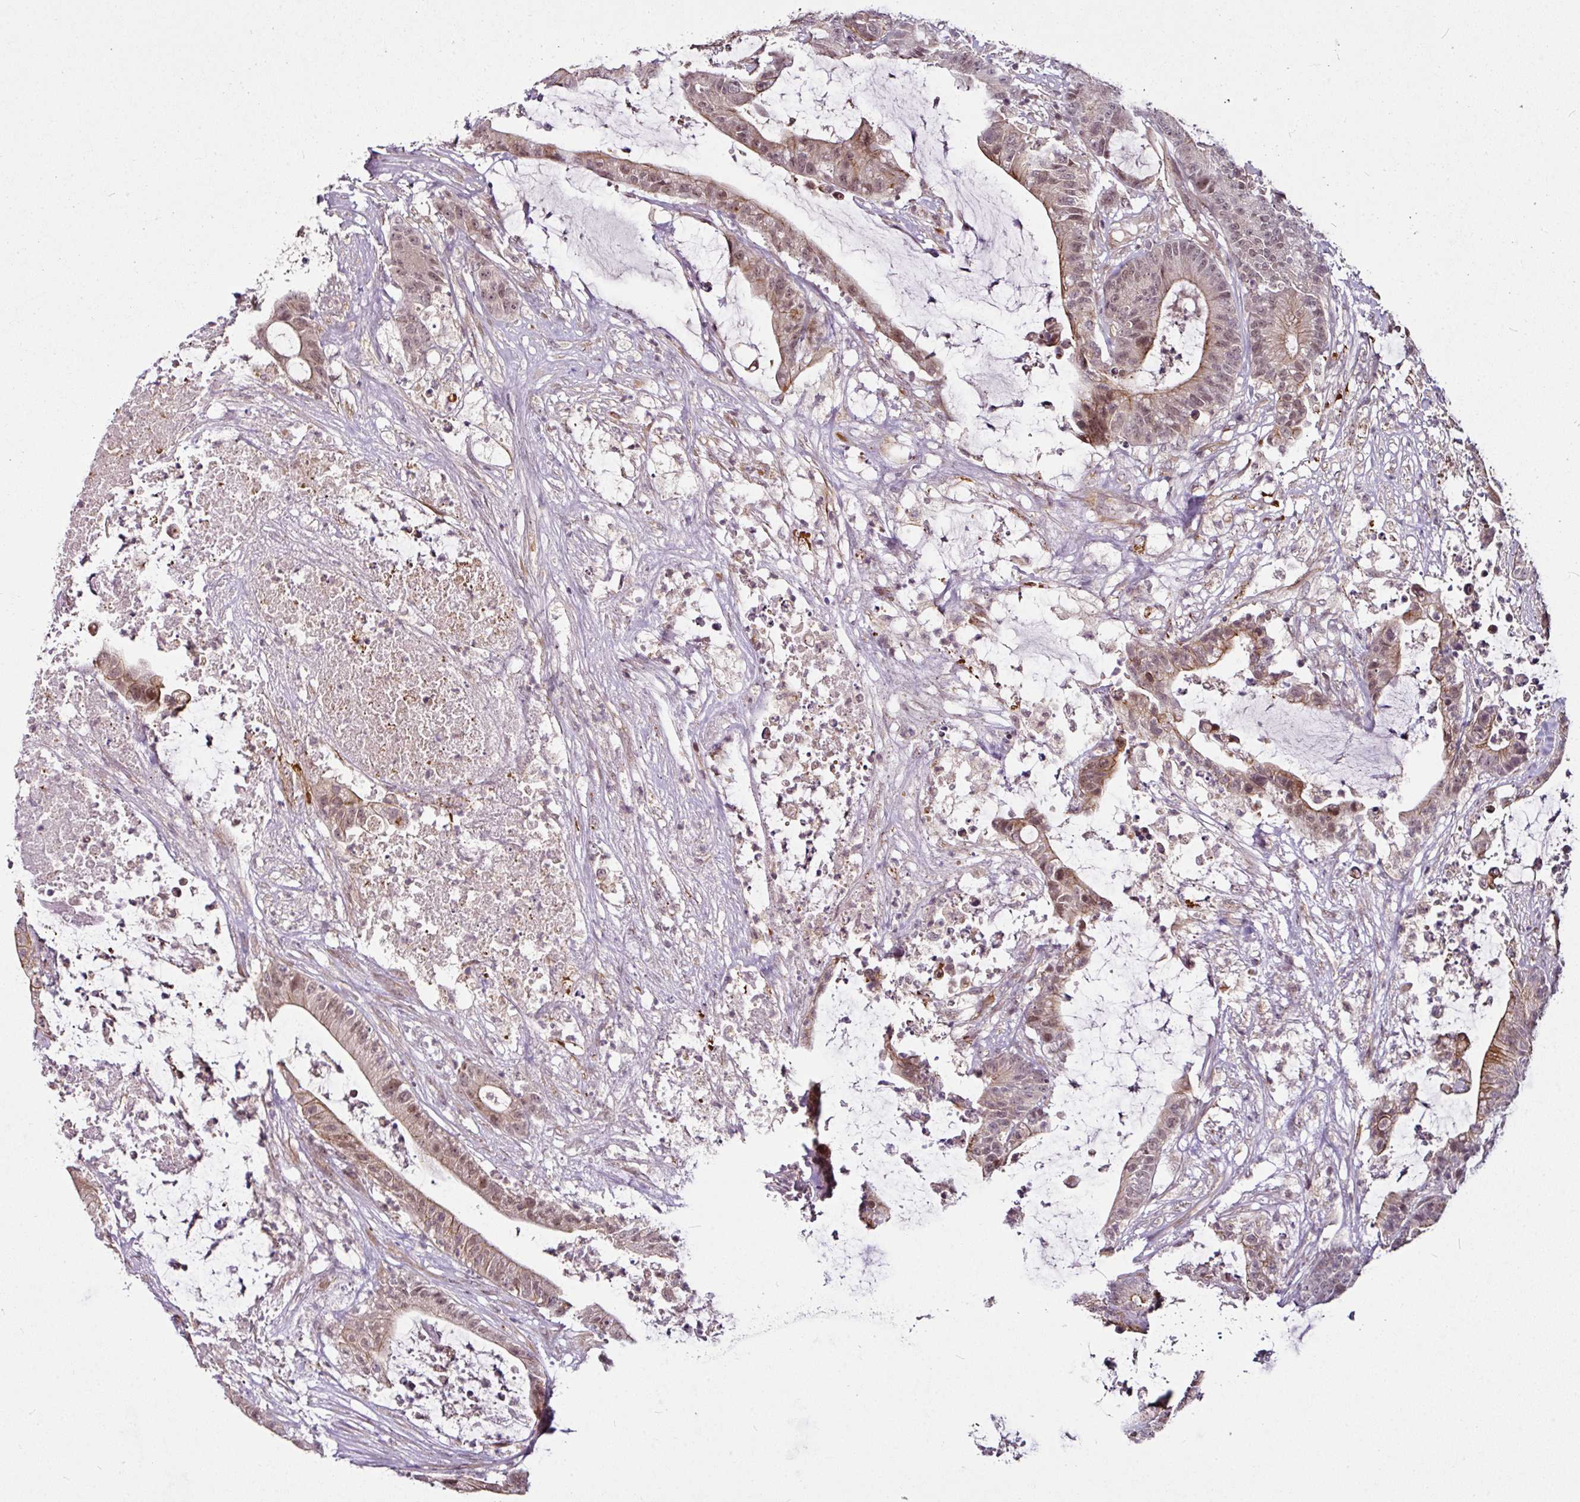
{"staining": {"intensity": "moderate", "quantity": ">75%", "location": "cytoplasmic/membranous,nuclear"}, "tissue": "colorectal cancer", "cell_type": "Tumor cells", "image_type": "cancer", "snomed": [{"axis": "morphology", "description": "Adenocarcinoma, NOS"}, {"axis": "topography", "description": "Colon"}], "caption": "A high-resolution histopathology image shows immunohistochemistry staining of colorectal adenocarcinoma, which exhibits moderate cytoplasmic/membranous and nuclear positivity in about >75% of tumor cells.", "gene": "DCAF13", "patient": {"sex": "female", "age": 84}}